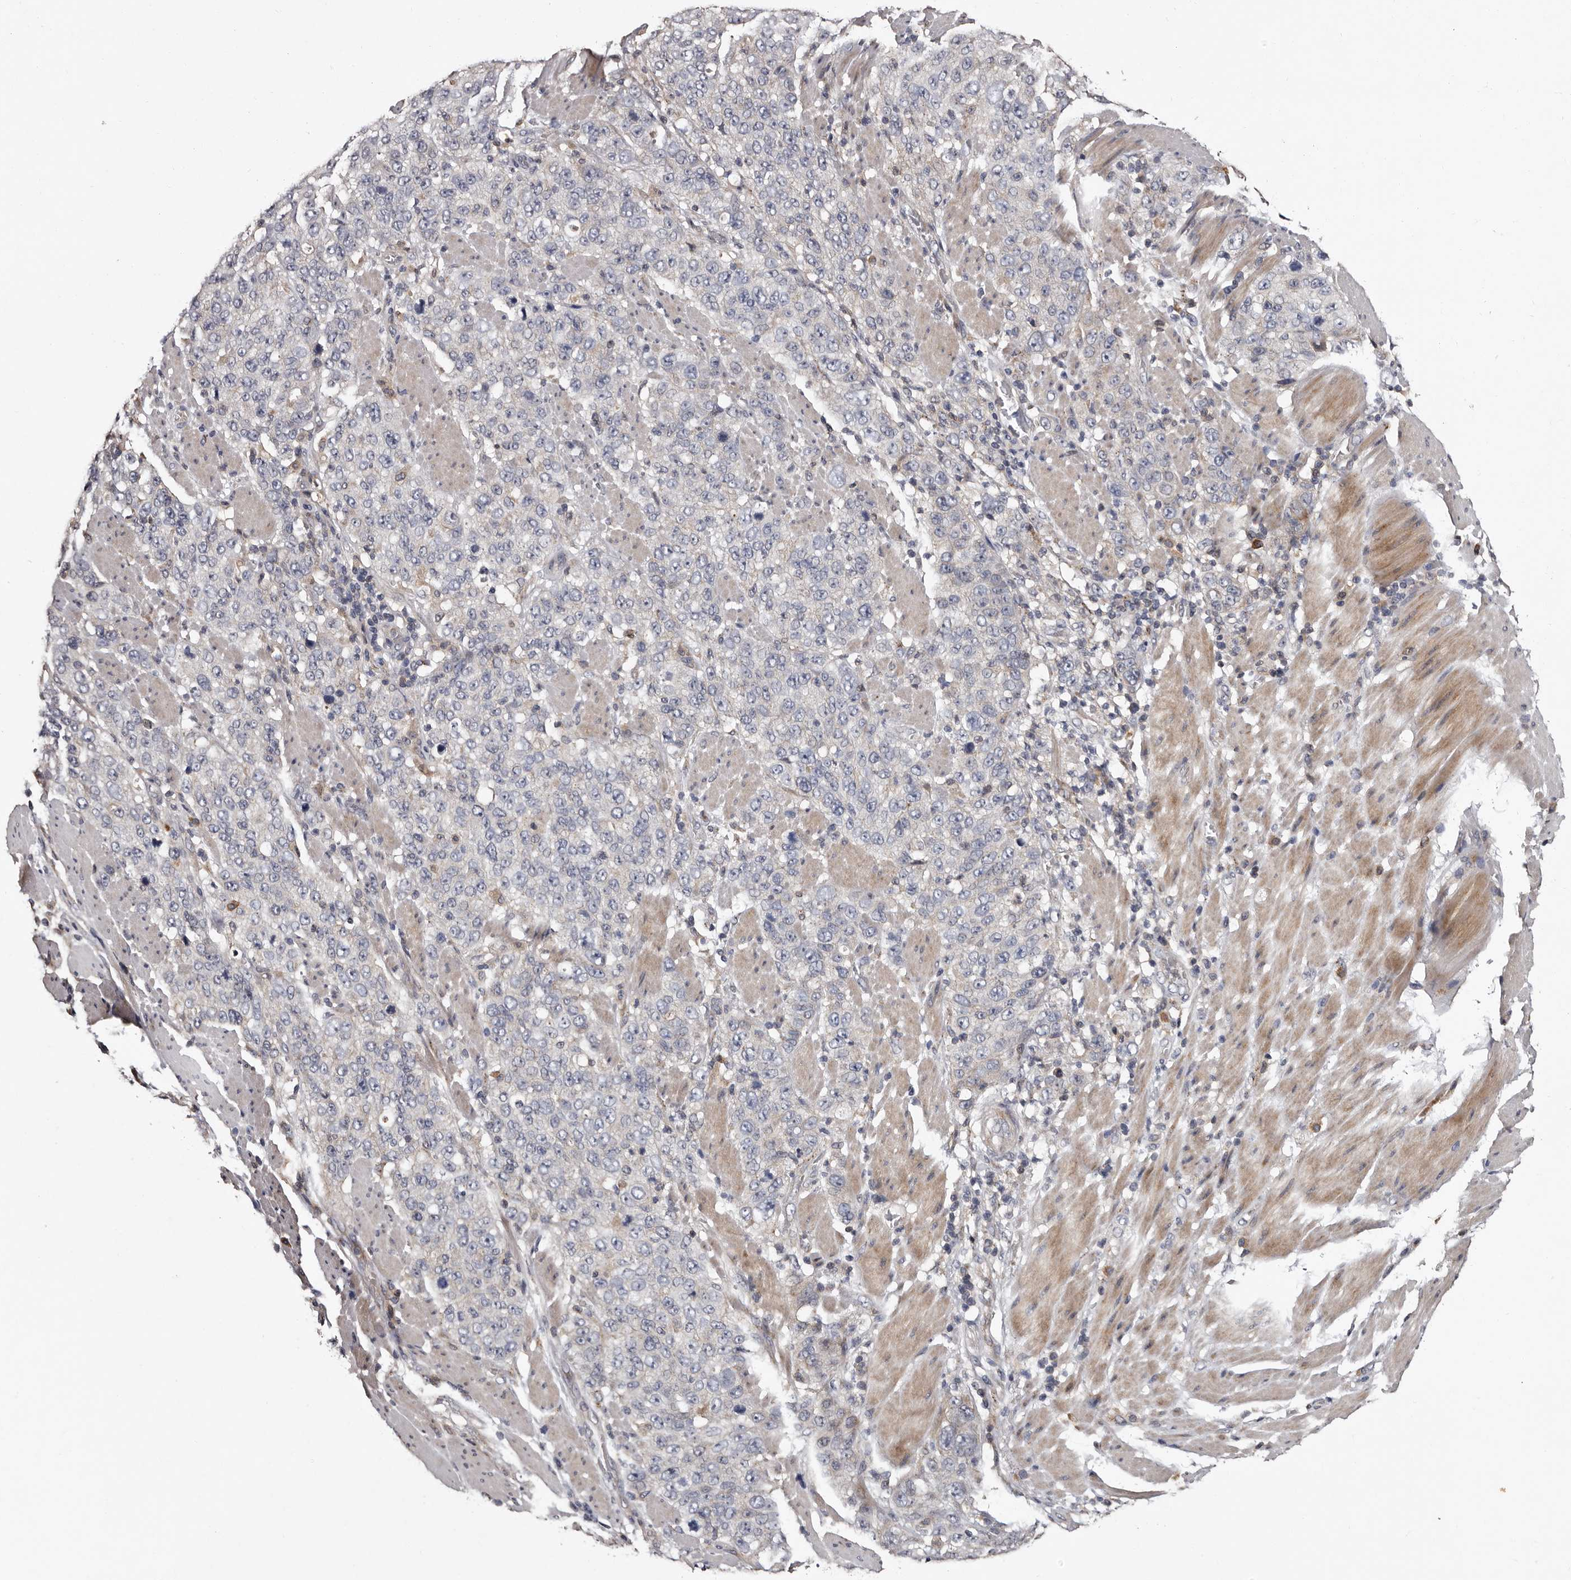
{"staining": {"intensity": "negative", "quantity": "none", "location": "none"}, "tissue": "stomach cancer", "cell_type": "Tumor cells", "image_type": "cancer", "snomed": [{"axis": "morphology", "description": "Adenocarcinoma, NOS"}, {"axis": "topography", "description": "Stomach"}], "caption": "Protein analysis of adenocarcinoma (stomach) displays no significant expression in tumor cells.", "gene": "DNPH1", "patient": {"sex": "male", "age": 48}}